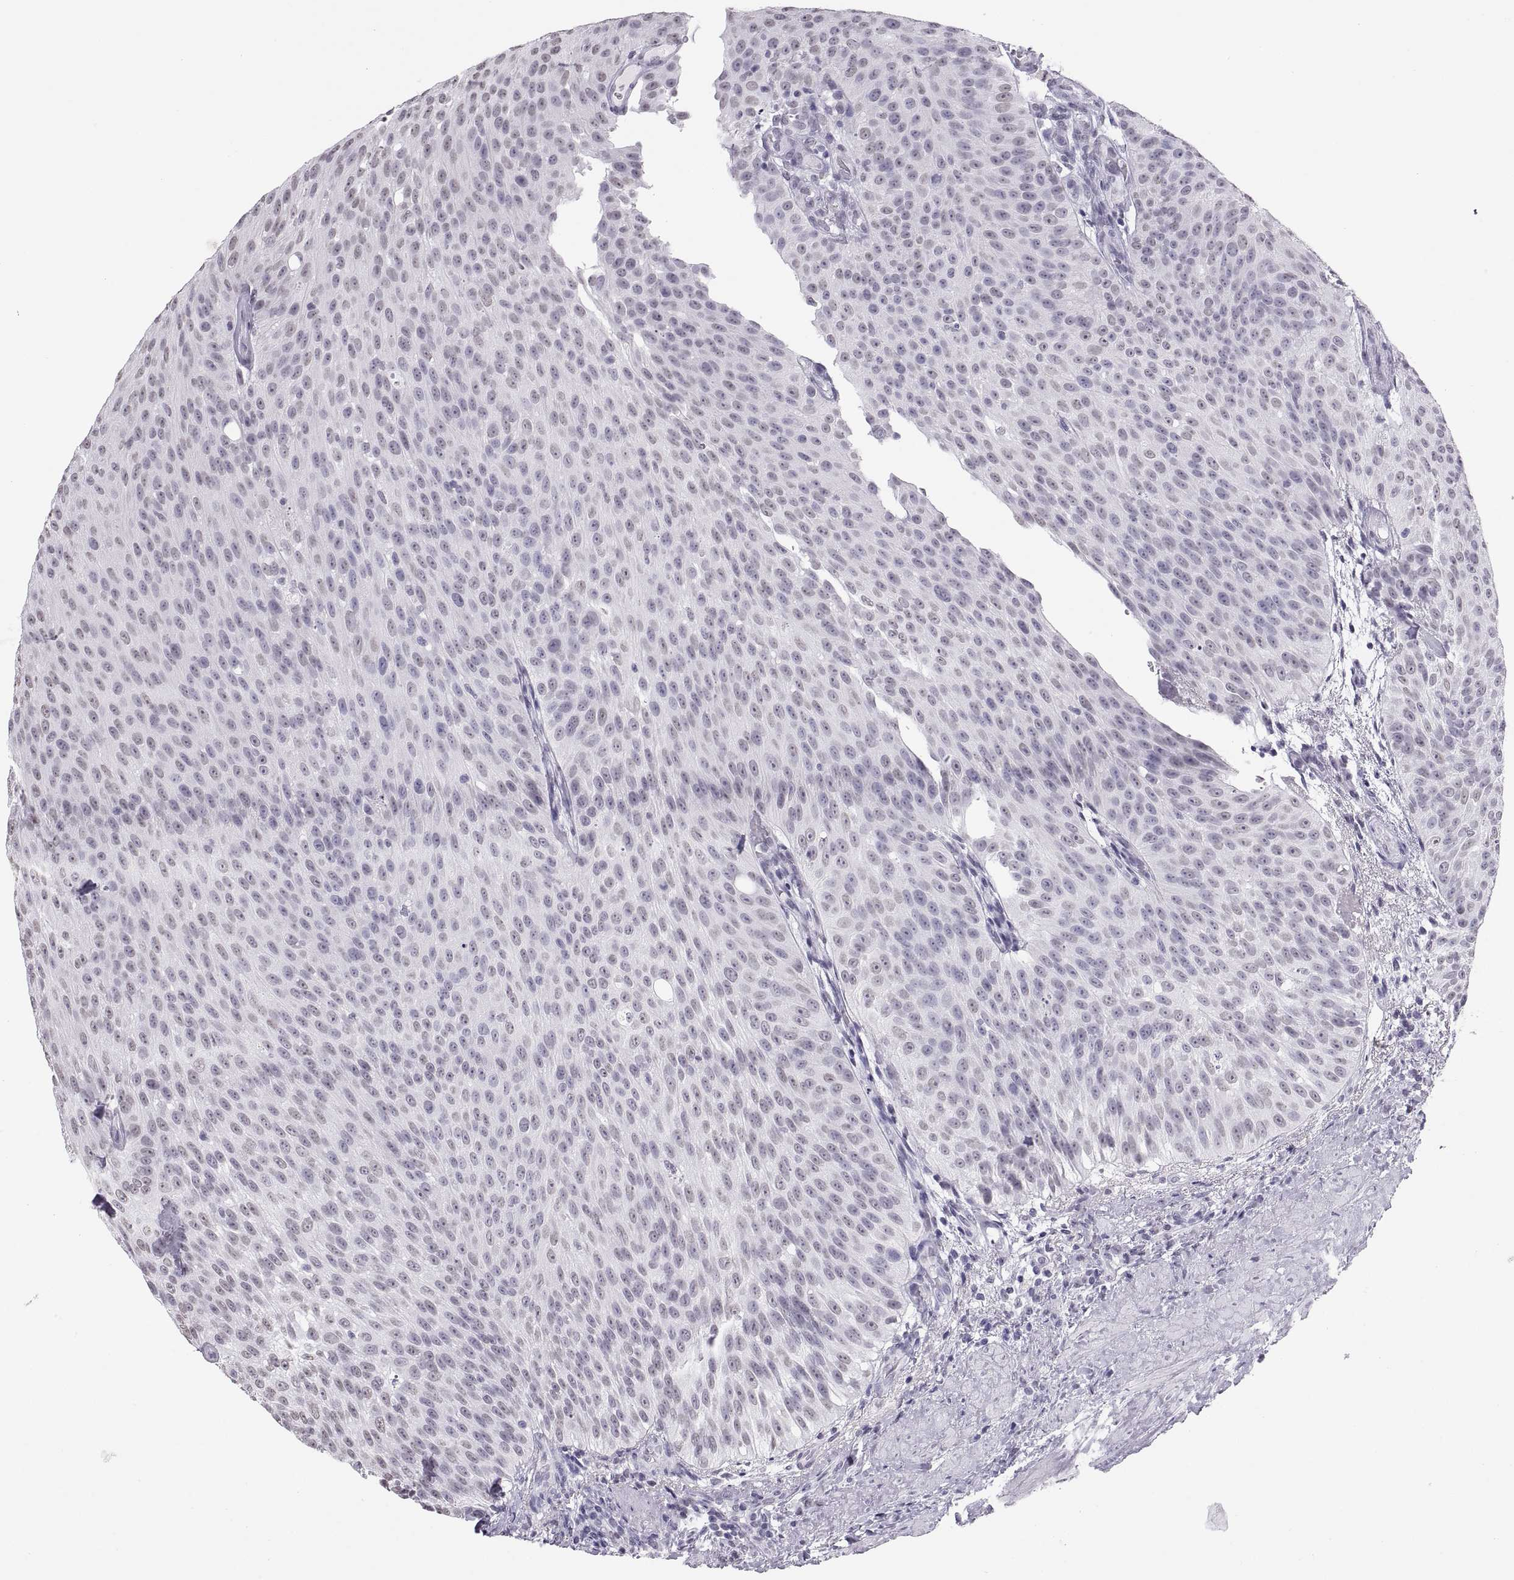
{"staining": {"intensity": "negative", "quantity": "none", "location": "none"}, "tissue": "urothelial cancer", "cell_type": "Tumor cells", "image_type": "cancer", "snomed": [{"axis": "morphology", "description": "Urothelial carcinoma, Low grade"}, {"axis": "topography", "description": "Urinary bladder"}], "caption": "High power microscopy photomicrograph of an IHC photomicrograph of urothelial cancer, revealing no significant expression in tumor cells. (DAB (3,3'-diaminobenzidine) immunohistochemistry (IHC), high magnification).", "gene": "CARTPT", "patient": {"sex": "male", "age": 78}}